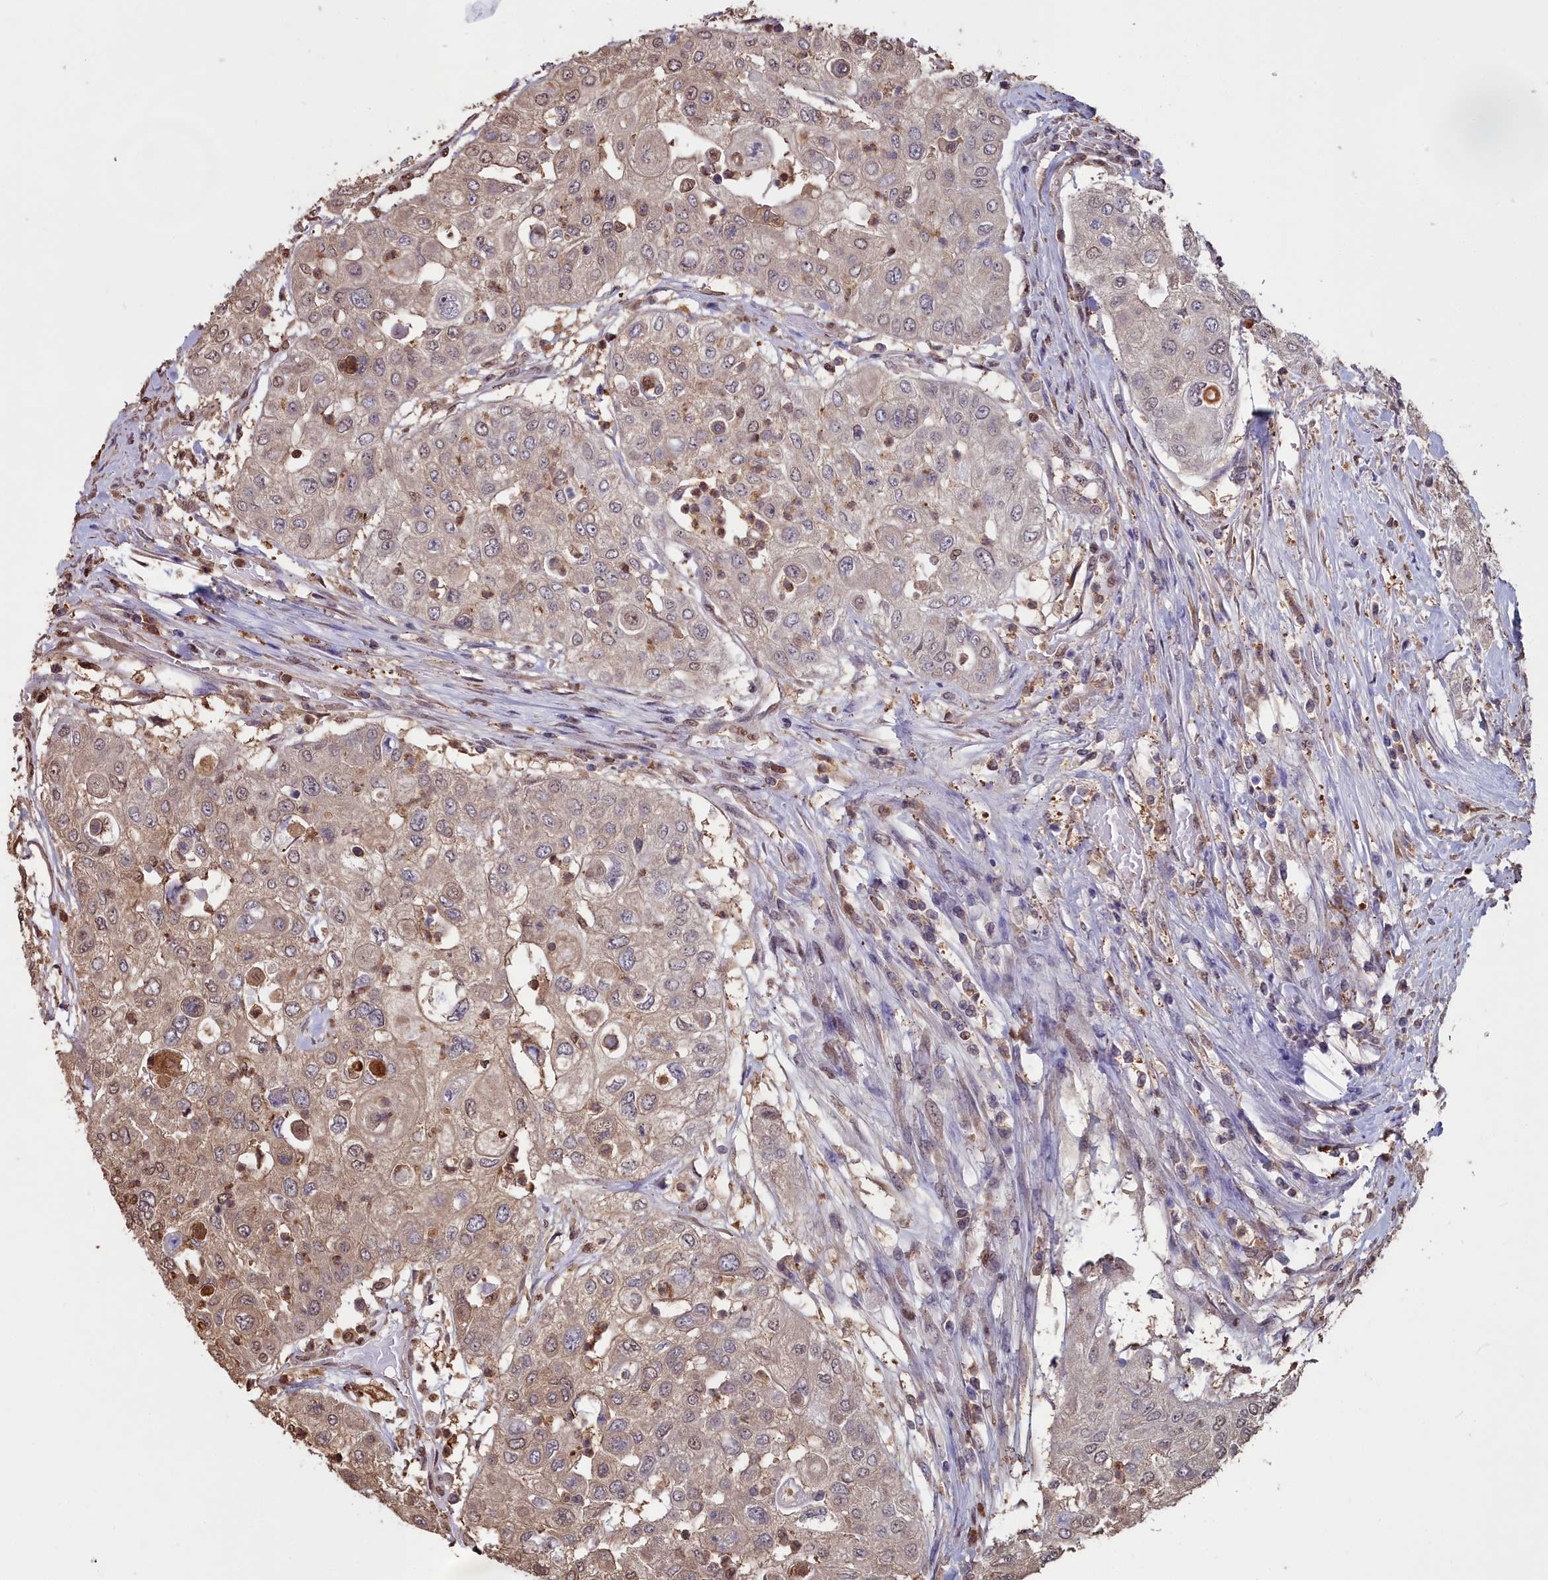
{"staining": {"intensity": "weak", "quantity": ">75%", "location": "cytoplasmic/membranous,nuclear"}, "tissue": "urothelial cancer", "cell_type": "Tumor cells", "image_type": "cancer", "snomed": [{"axis": "morphology", "description": "Urothelial carcinoma, High grade"}, {"axis": "topography", "description": "Urinary bladder"}], "caption": "An IHC photomicrograph of neoplastic tissue is shown. Protein staining in brown highlights weak cytoplasmic/membranous and nuclear positivity in high-grade urothelial carcinoma within tumor cells.", "gene": "GAPDH", "patient": {"sex": "female", "age": 79}}